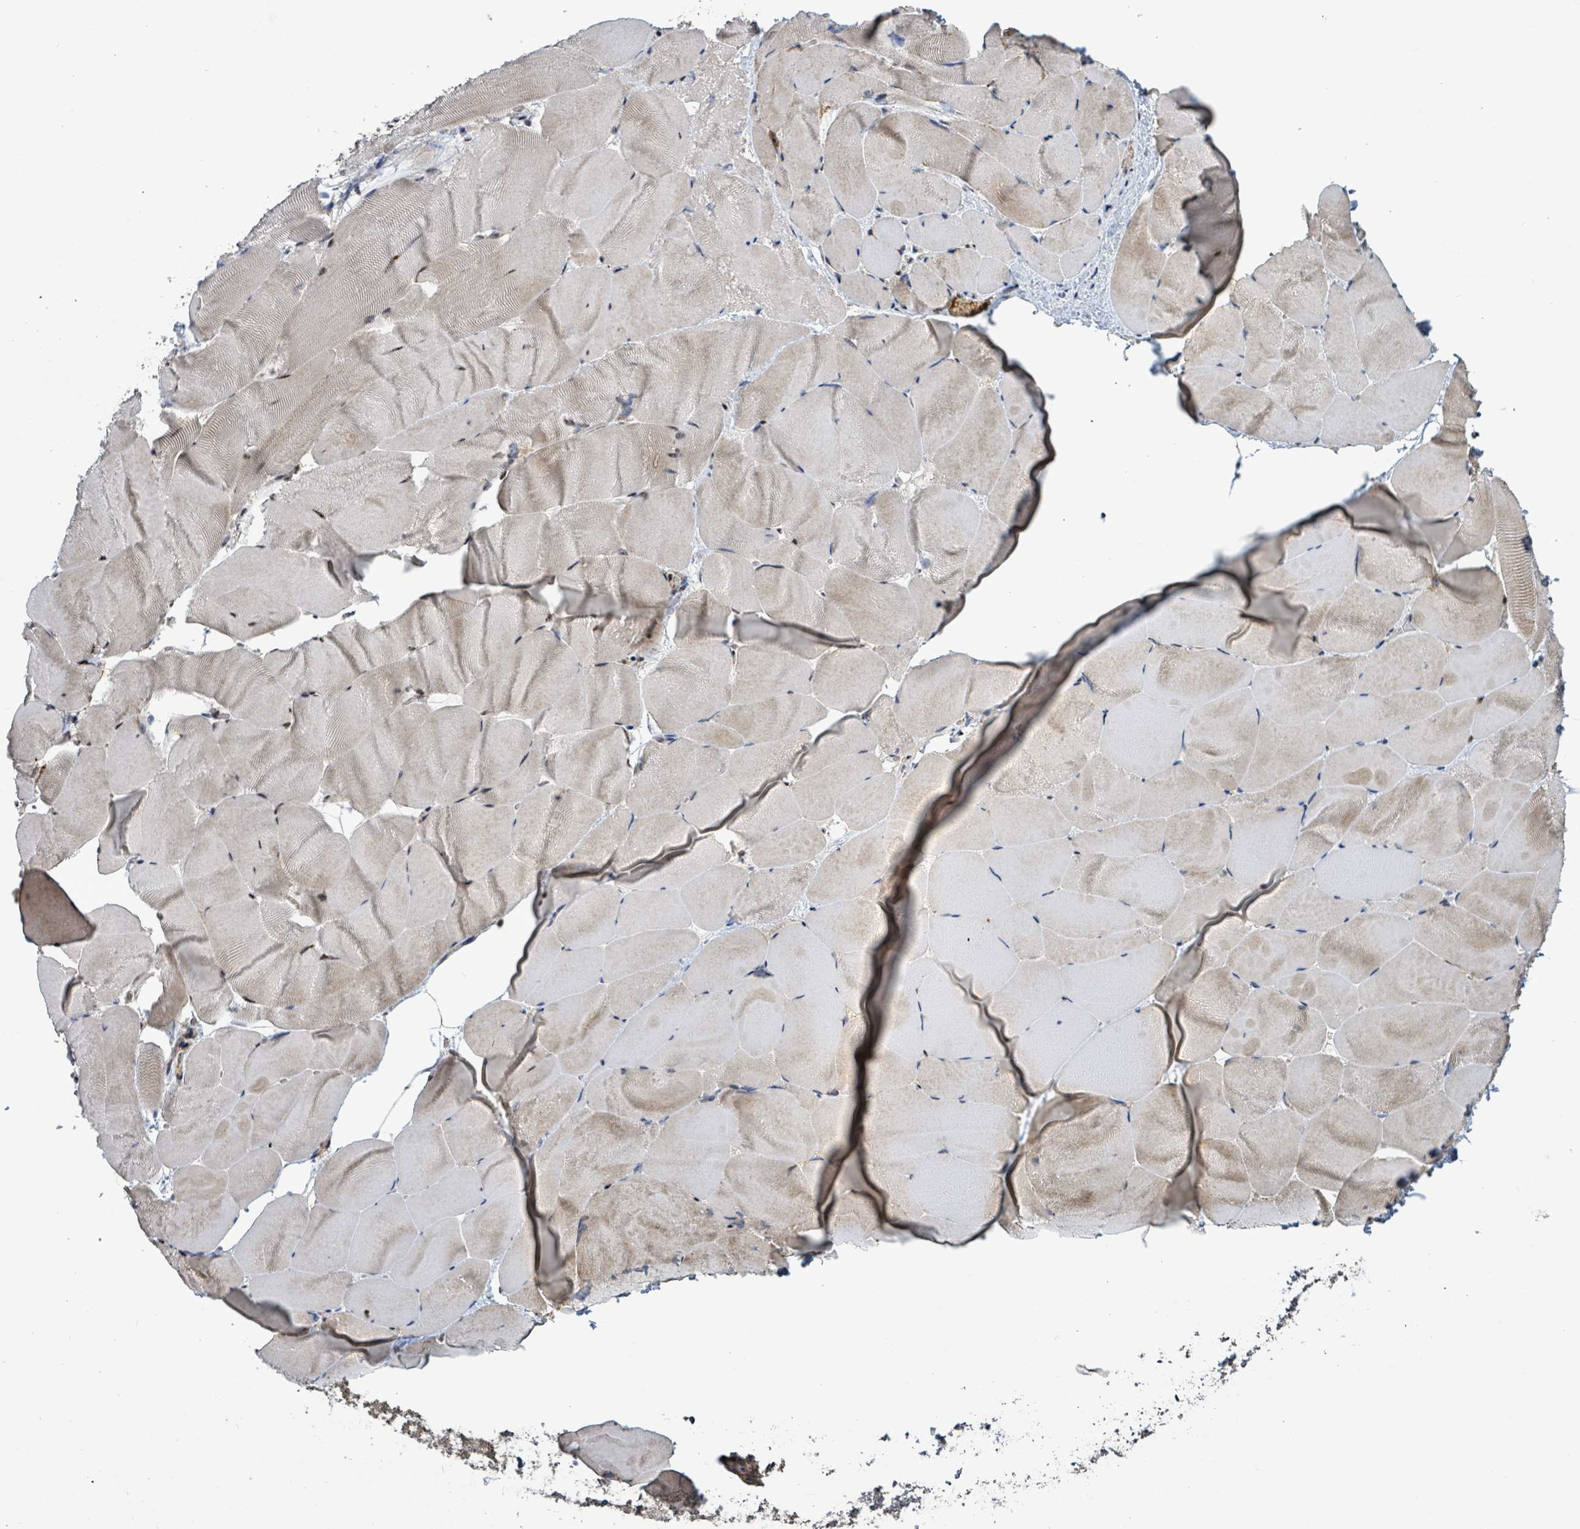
{"staining": {"intensity": "weak", "quantity": "25%-75%", "location": "cytoplasmic/membranous"}, "tissue": "skeletal muscle", "cell_type": "Myocytes", "image_type": "normal", "snomed": [{"axis": "morphology", "description": "Normal tissue, NOS"}, {"axis": "topography", "description": "Skeletal muscle"}], "caption": "Unremarkable skeletal muscle demonstrates weak cytoplasmic/membranous expression in approximately 25%-75% of myocytes, visualized by immunohistochemistry. (brown staining indicates protein expression, while blue staining denotes nuclei).", "gene": "COQ6", "patient": {"sex": "female", "age": 64}}